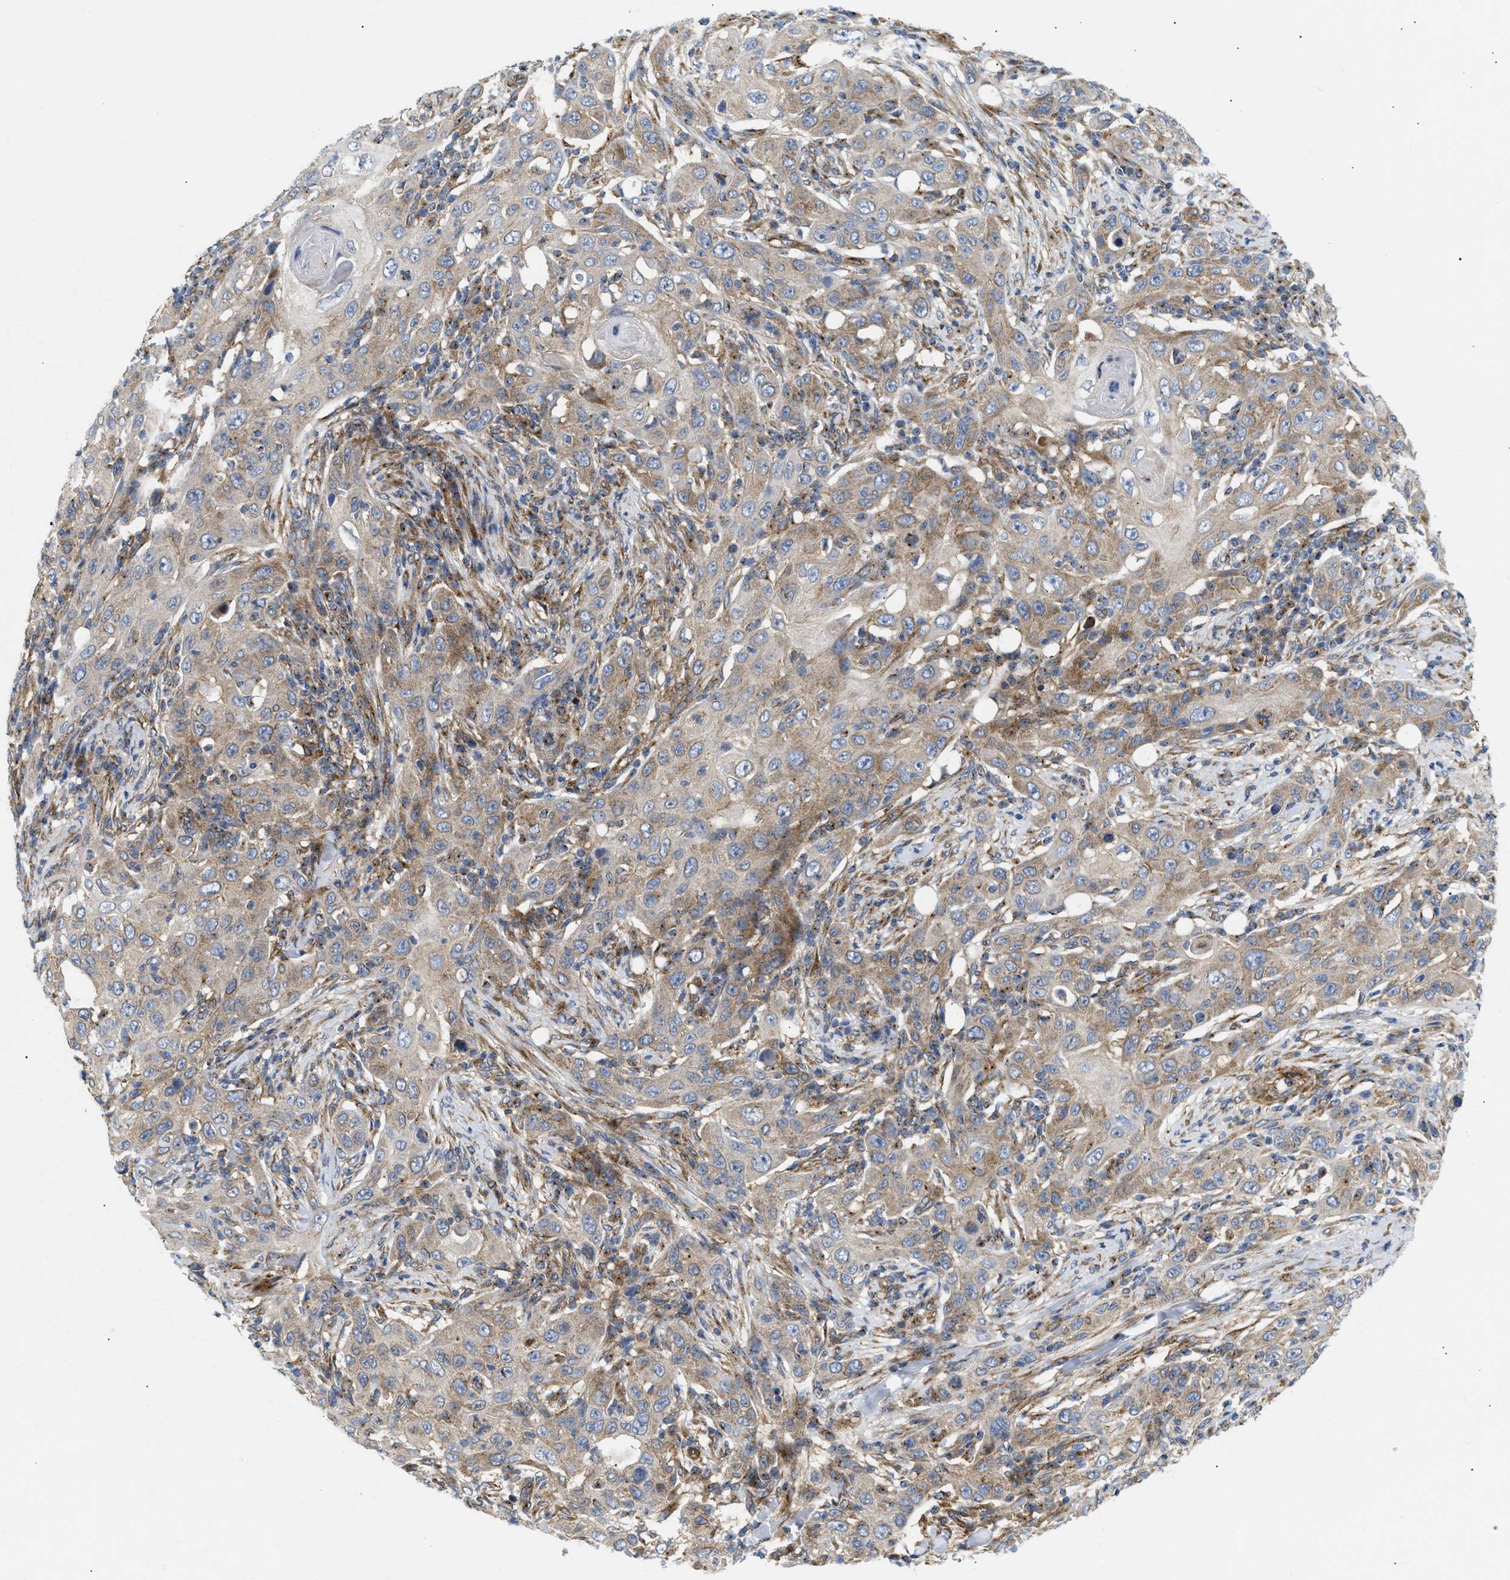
{"staining": {"intensity": "moderate", "quantity": ">75%", "location": "cytoplasmic/membranous"}, "tissue": "skin cancer", "cell_type": "Tumor cells", "image_type": "cancer", "snomed": [{"axis": "morphology", "description": "Squamous cell carcinoma, NOS"}, {"axis": "topography", "description": "Skin"}], "caption": "High-magnification brightfield microscopy of skin cancer stained with DAB (brown) and counterstained with hematoxylin (blue). tumor cells exhibit moderate cytoplasmic/membranous expression is seen in approximately>75% of cells.", "gene": "DCTN4", "patient": {"sex": "female", "age": 88}}